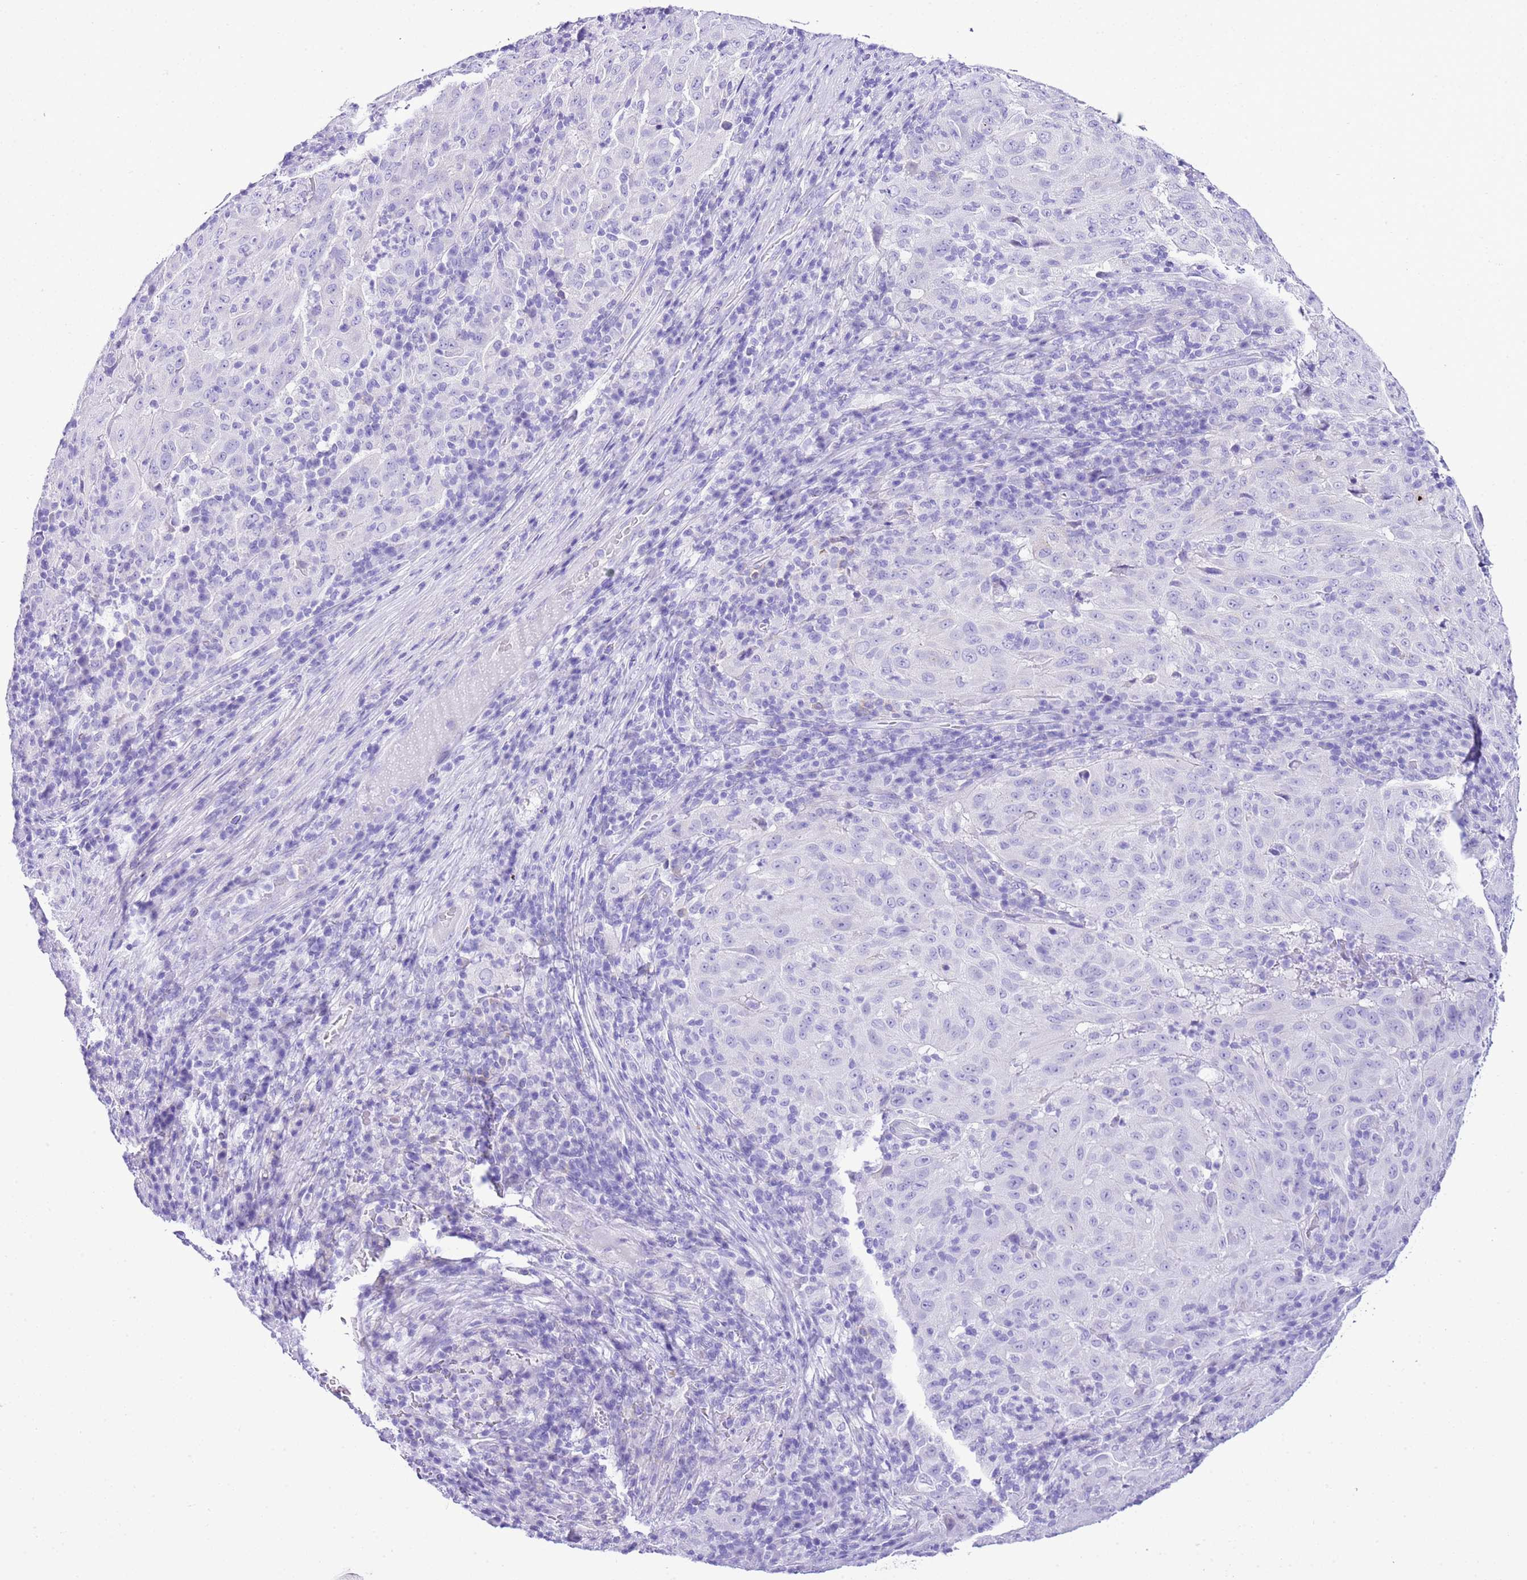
{"staining": {"intensity": "negative", "quantity": "none", "location": "none"}, "tissue": "pancreatic cancer", "cell_type": "Tumor cells", "image_type": "cancer", "snomed": [{"axis": "morphology", "description": "Adenocarcinoma, NOS"}, {"axis": "topography", "description": "Pancreas"}], "caption": "Pancreatic cancer (adenocarcinoma) stained for a protein using IHC exhibits no staining tumor cells.", "gene": "KCNC1", "patient": {"sex": "male", "age": 63}}